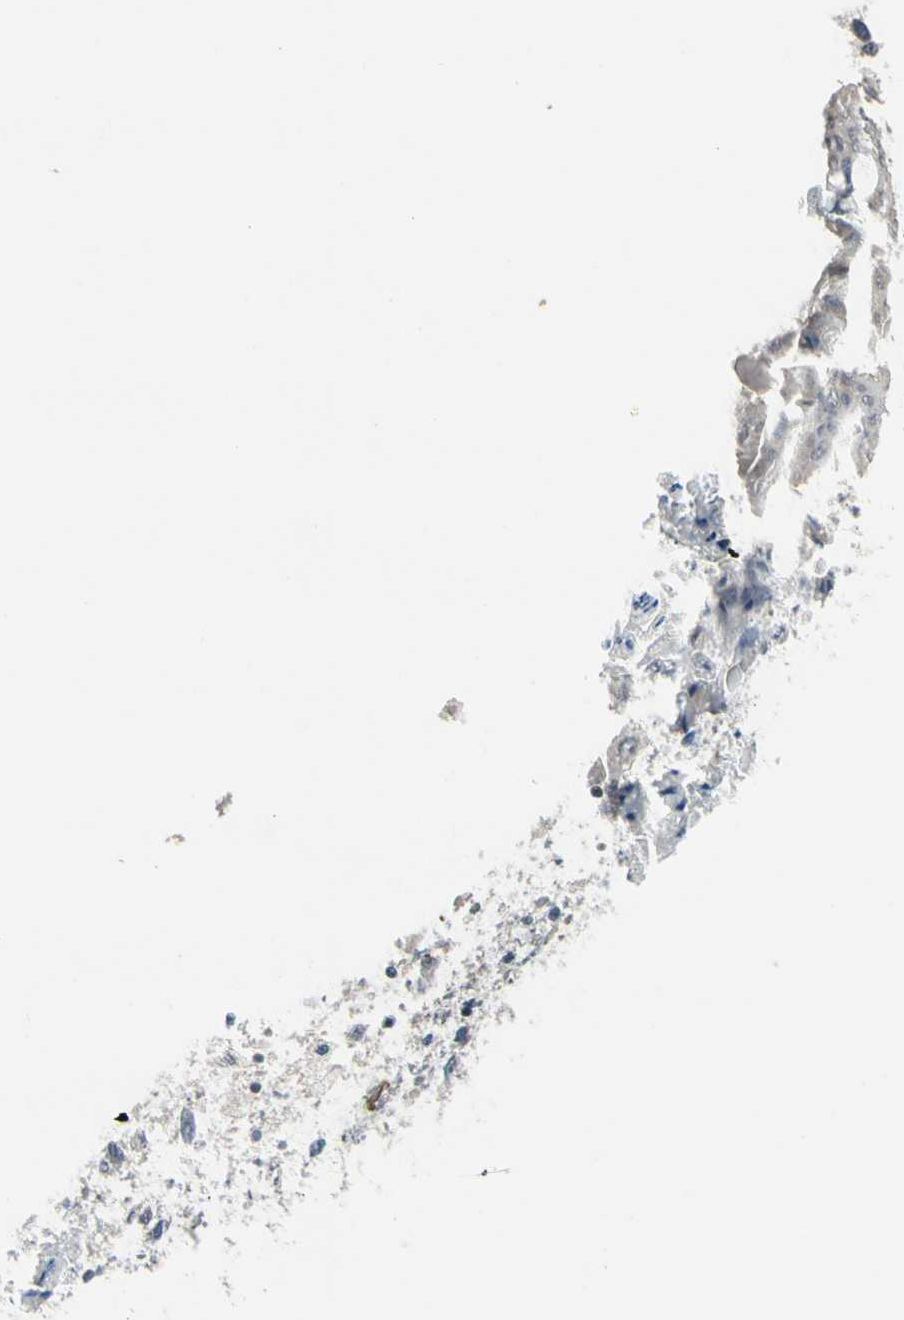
{"staining": {"intensity": "weak", "quantity": ">75%", "location": "cytoplasmic/membranous"}, "tissue": "ovarian cancer", "cell_type": "Tumor cells", "image_type": "cancer", "snomed": [{"axis": "morphology", "description": "Cystadenocarcinoma, mucinous, NOS"}, {"axis": "topography", "description": "Ovary"}], "caption": "Protein staining displays weak cytoplasmic/membranous positivity in about >75% of tumor cells in ovarian cancer.", "gene": "SV2A", "patient": {"sex": "female", "age": 37}}